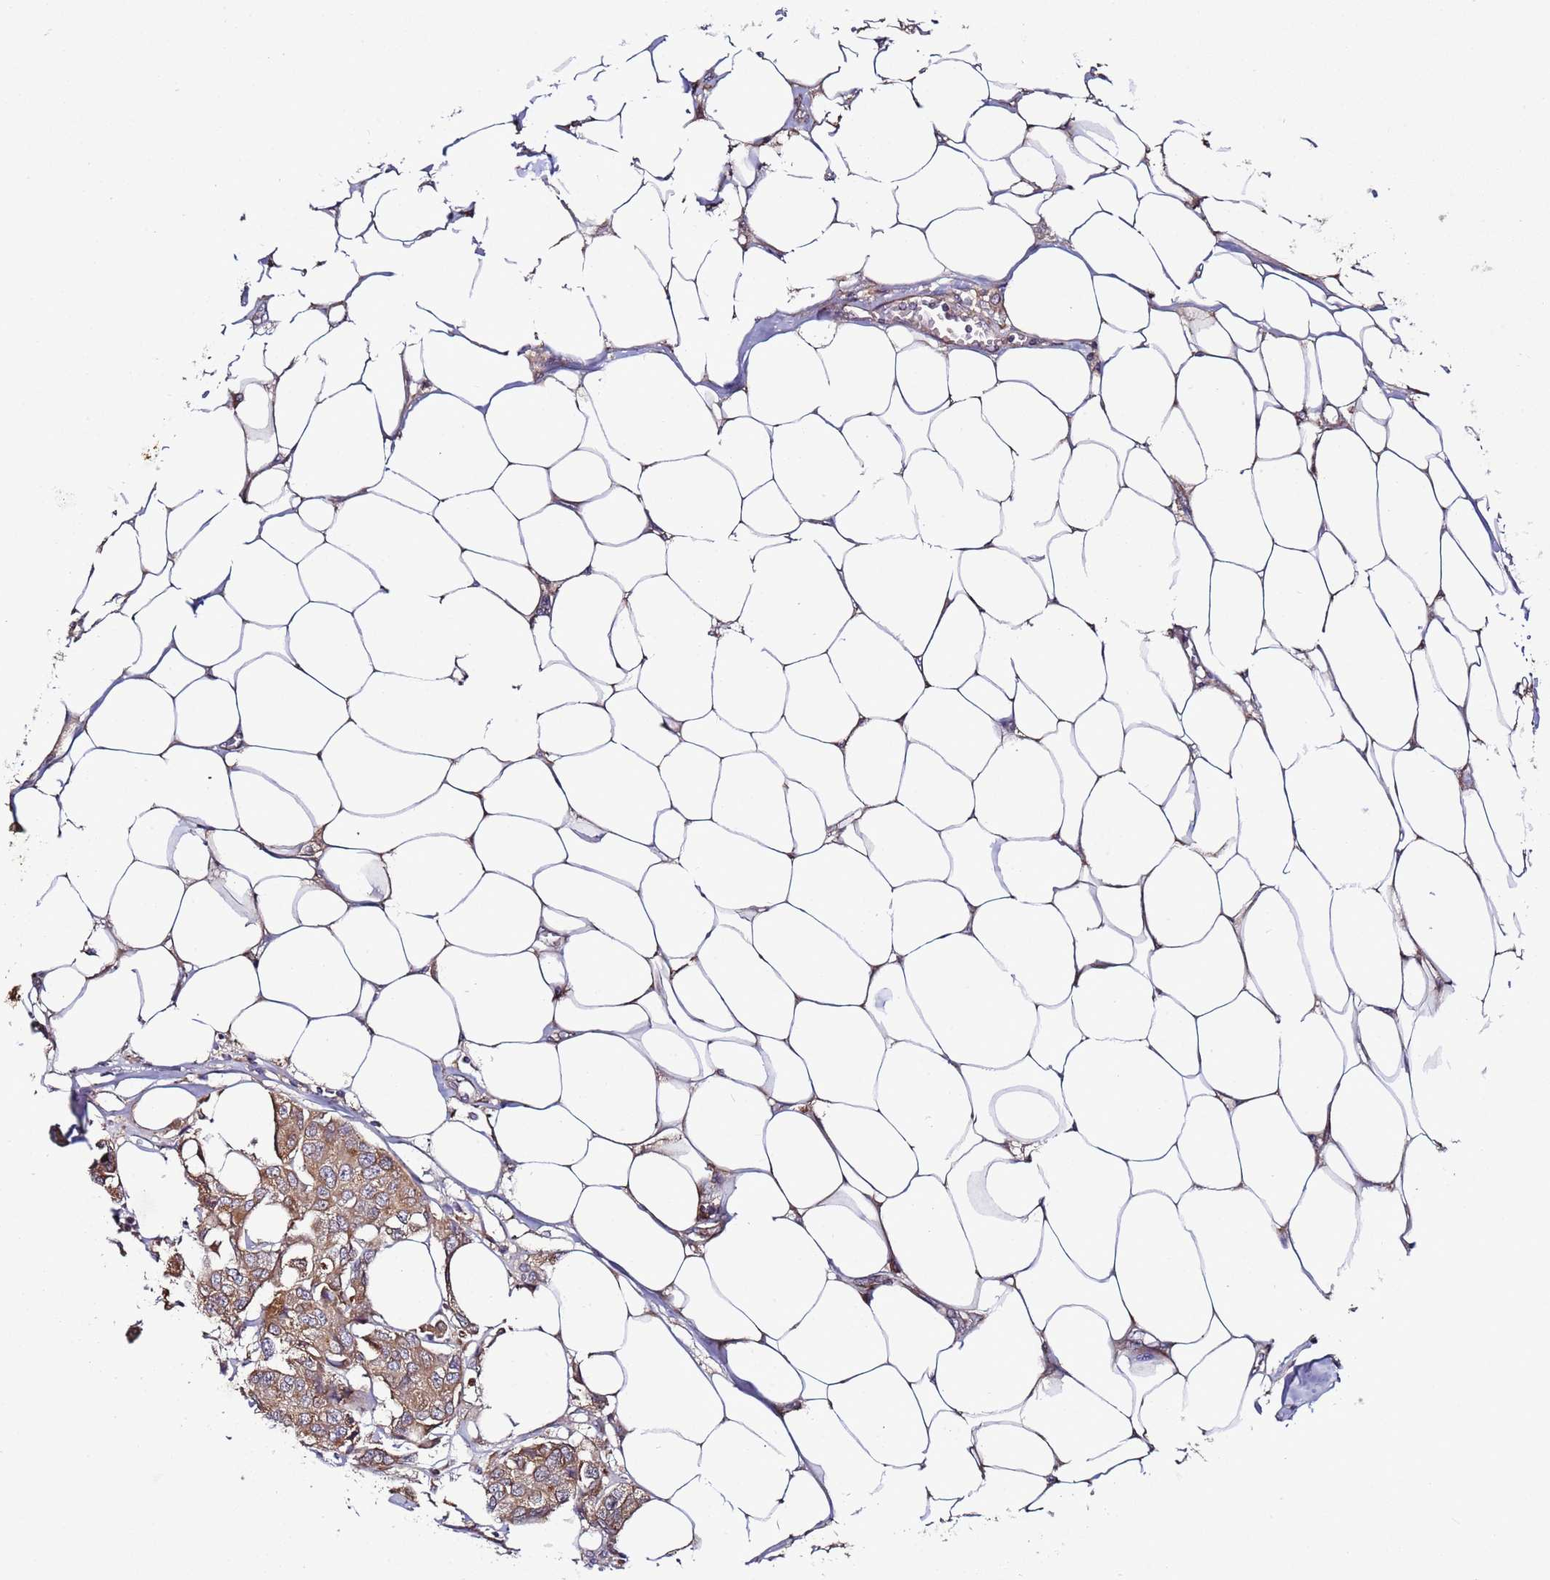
{"staining": {"intensity": "moderate", "quantity": ">75%", "location": "cytoplasmic/membranous"}, "tissue": "breast cancer", "cell_type": "Tumor cells", "image_type": "cancer", "snomed": [{"axis": "morphology", "description": "Duct carcinoma"}, {"axis": "topography", "description": "Breast"}, {"axis": "topography", "description": "Lymph node"}], "caption": "An image of breast cancer stained for a protein shows moderate cytoplasmic/membranous brown staining in tumor cells.", "gene": "TMEM176B", "patient": {"sex": "female", "age": 80}}